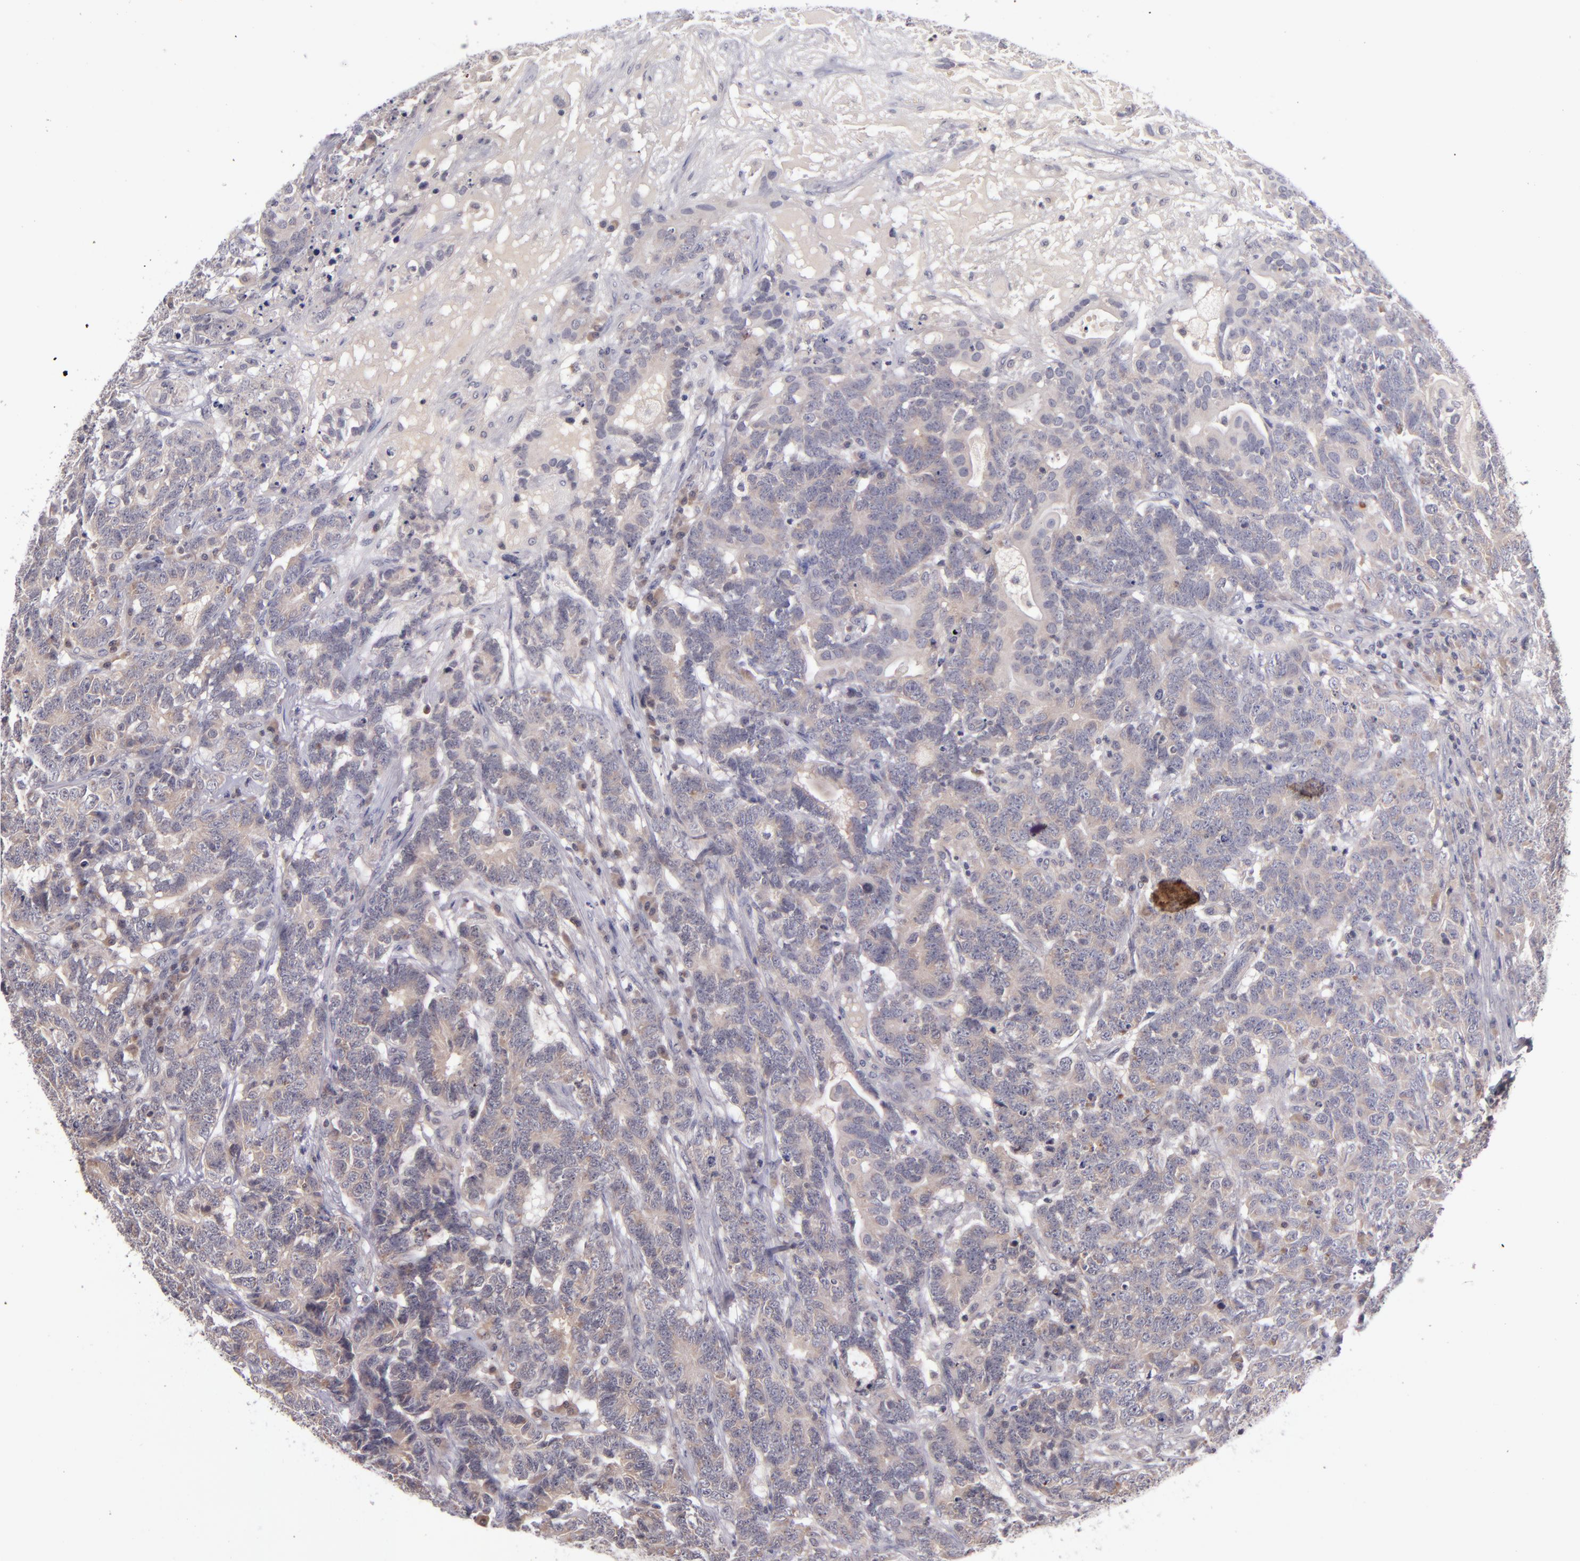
{"staining": {"intensity": "weak", "quantity": "25%-75%", "location": "cytoplasmic/membranous"}, "tissue": "testis cancer", "cell_type": "Tumor cells", "image_type": "cancer", "snomed": [{"axis": "morphology", "description": "Carcinoma, Embryonal, NOS"}, {"axis": "topography", "description": "Testis"}], "caption": "A brown stain shows weak cytoplasmic/membranous positivity of a protein in testis cancer (embryonal carcinoma) tumor cells.", "gene": "TSC2", "patient": {"sex": "male", "age": 26}}